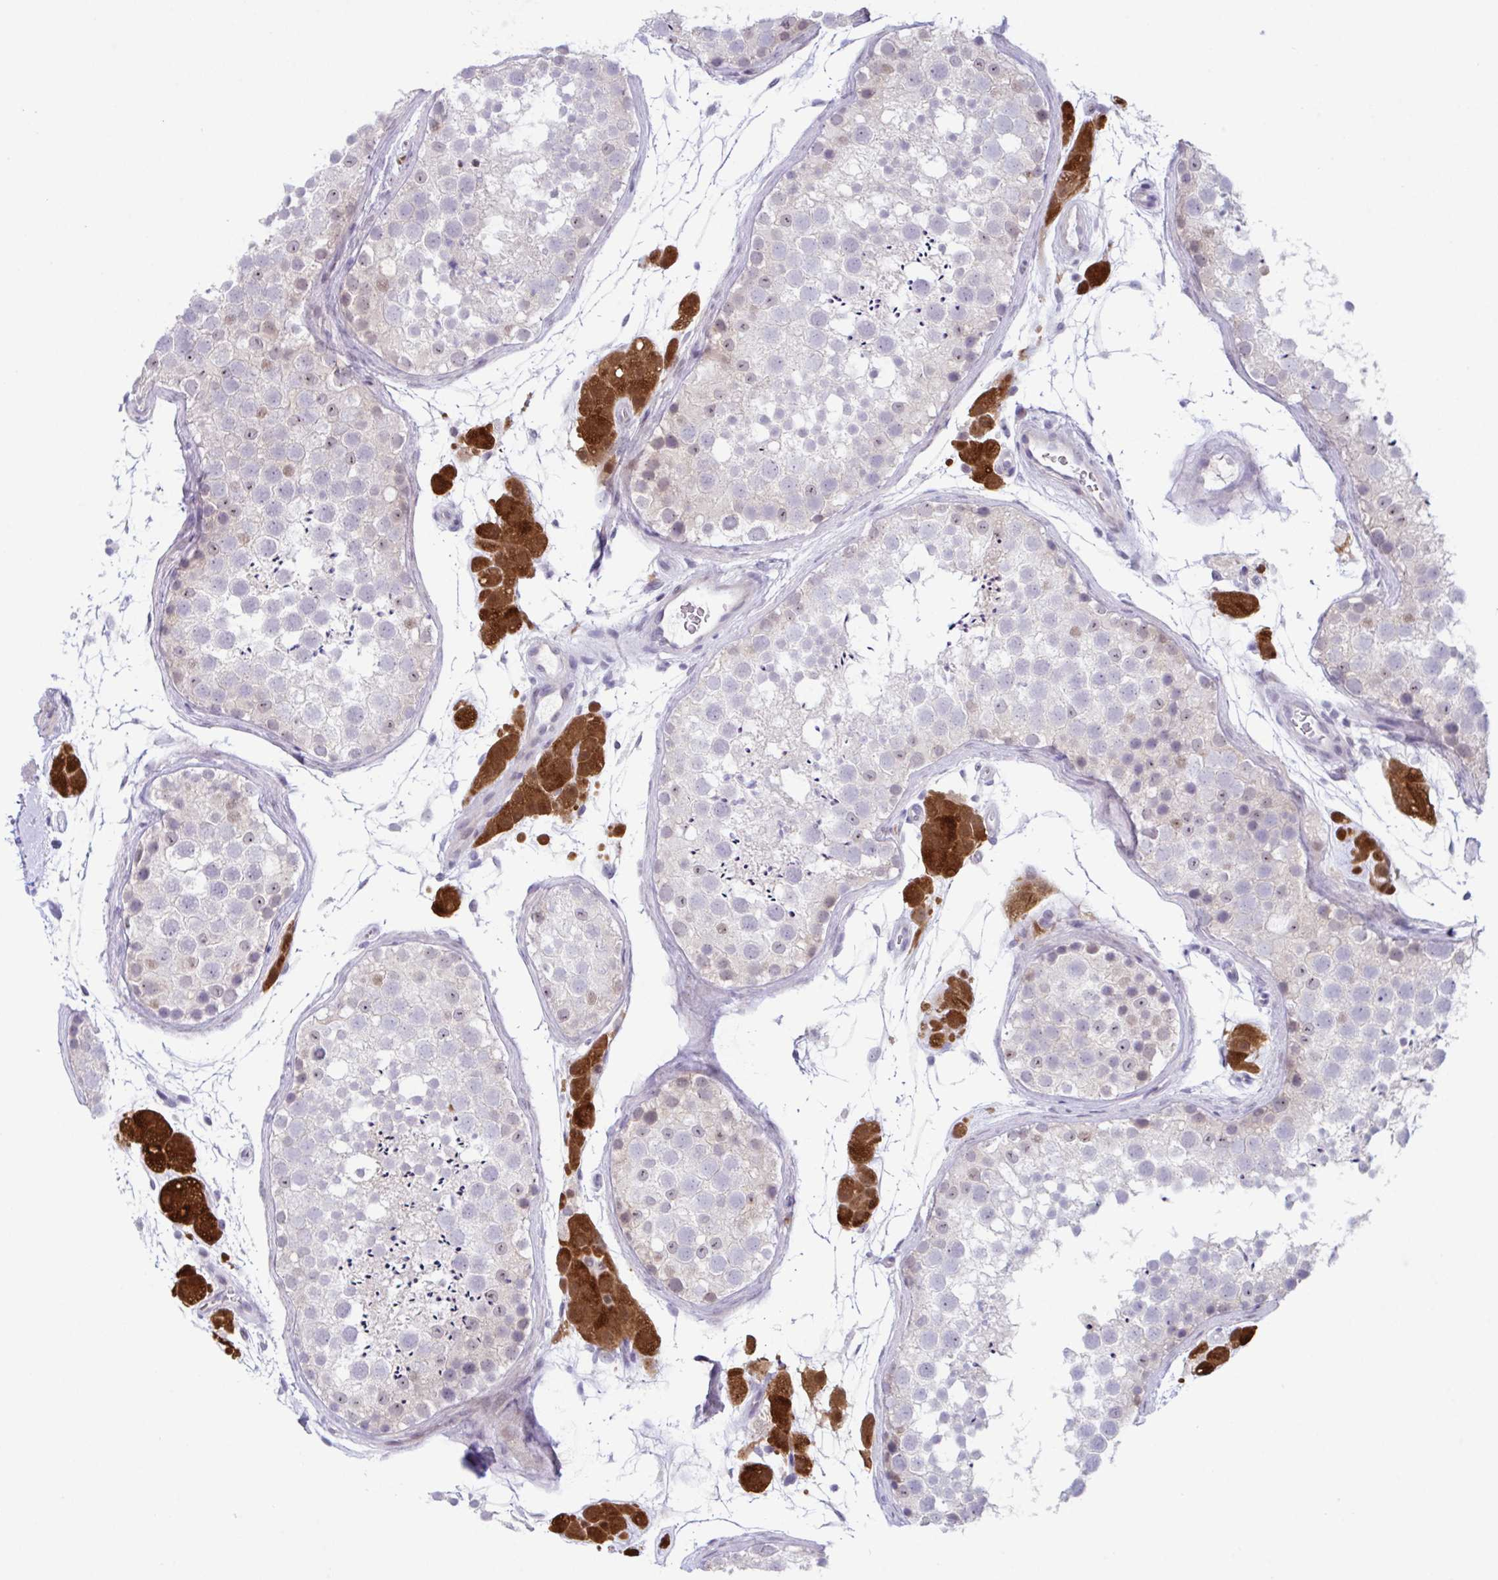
{"staining": {"intensity": "moderate", "quantity": "<25%", "location": "nuclear"}, "tissue": "testis", "cell_type": "Cells in seminiferous ducts", "image_type": "normal", "snomed": [{"axis": "morphology", "description": "Normal tissue, NOS"}, {"axis": "topography", "description": "Testis"}], "caption": "An immunohistochemistry (IHC) photomicrograph of normal tissue is shown. Protein staining in brown shows moderate nuclear positivity in testis within cells in seminiferous ducts.", "gene": "USP35", "patient": {"sex": "male", "age": 41}}